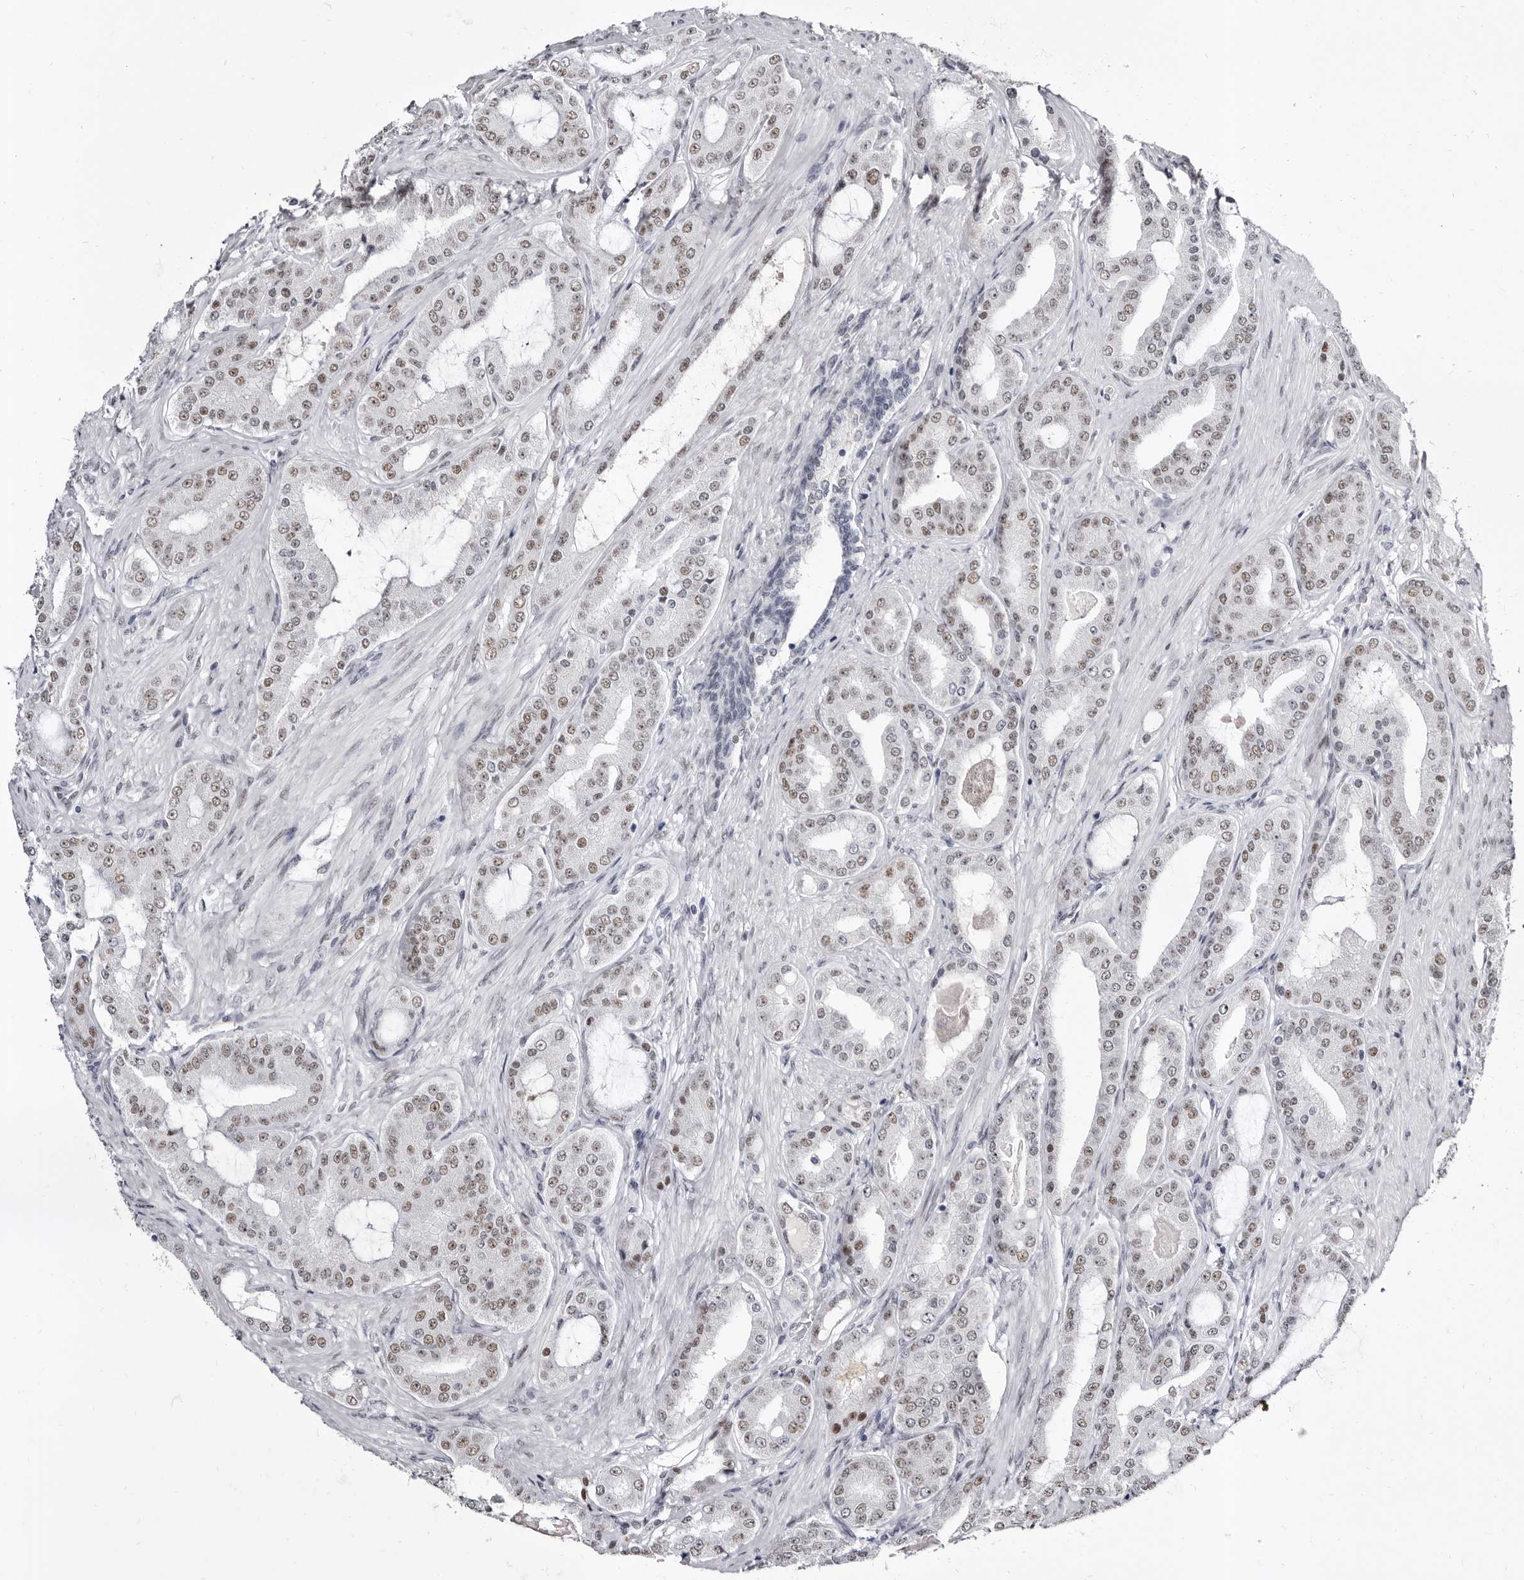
{"staining": {"intensity": "weak", "quantity": ">75%", "location": "nuclear"}, "tissue": "prostate cancer", "cell_type": "Tumor cells", "image_type": "cancer", "snomed": [{"axis": "morphology", "description": "Adenocarcinoma, High grade"}, {"axis": "topography", "description": "Prostate"}], "caption": "Brown immunohistochemical staining in prostate adenocarcinoma (high-grade) demonstrates weak nuclear staining in about >75% of tumor cells.", "gene": "ZNF326", "patient": {"sex": "male", "age": 60}}